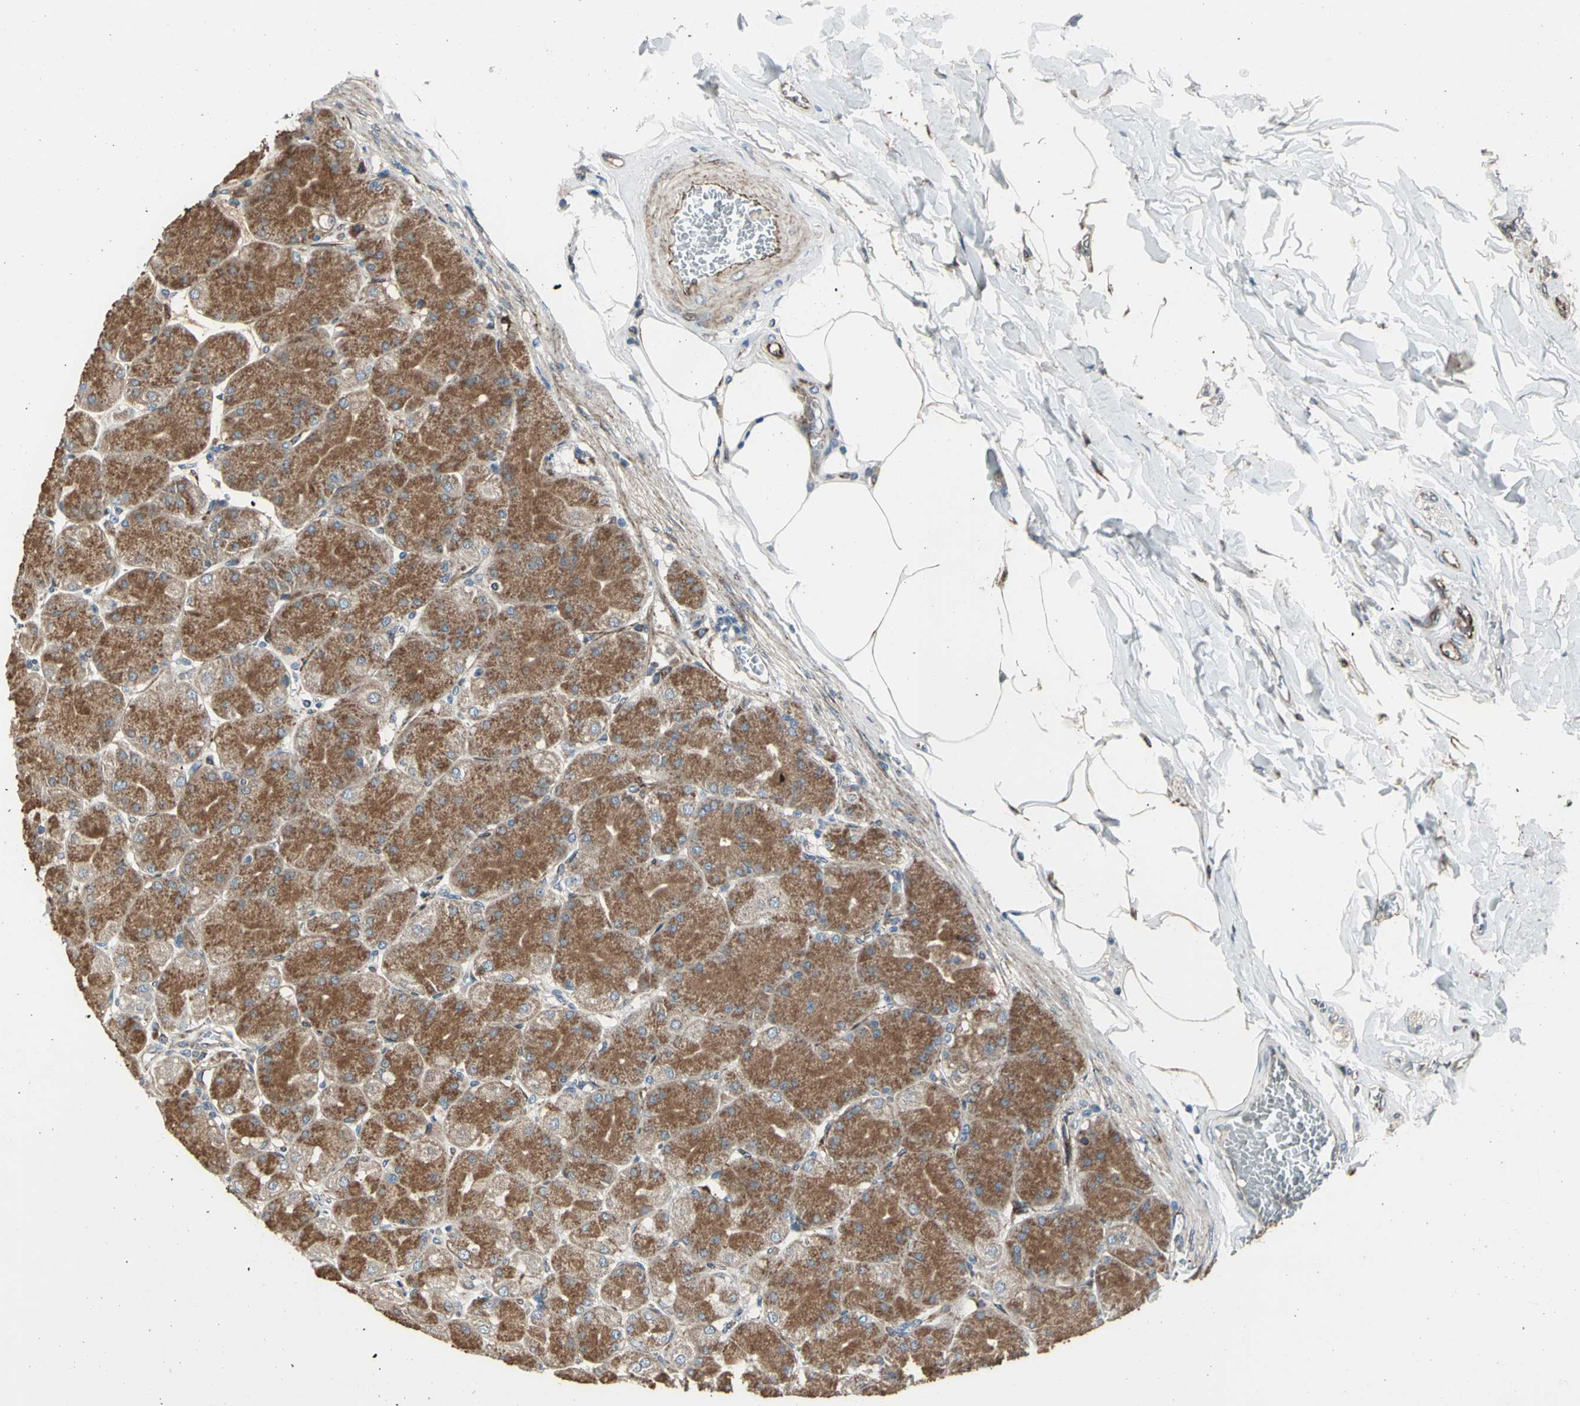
{"staining": {"intensity": "strong", "quantity": ">75%", "location": "cytoplasmic/membranous"}, "tissue": "stomach", "cell_type": "Glandular cells", "image_type": "normal", "snomed": [{"axis": "morphology", "description": "Normal tissue, NOS"}, {"axis": "topography", "description": "Stomach, upper"}], "caption": "Immunohistochemistry (IHC) micrograph of benign human stomach stained for a protein (brown), which reveals high levels of strong cytoplasmic/membranous expression in about >75% of glandular cells.", "gene": "HTATIP2", "patient": {"sex": "female", "age": 56}}